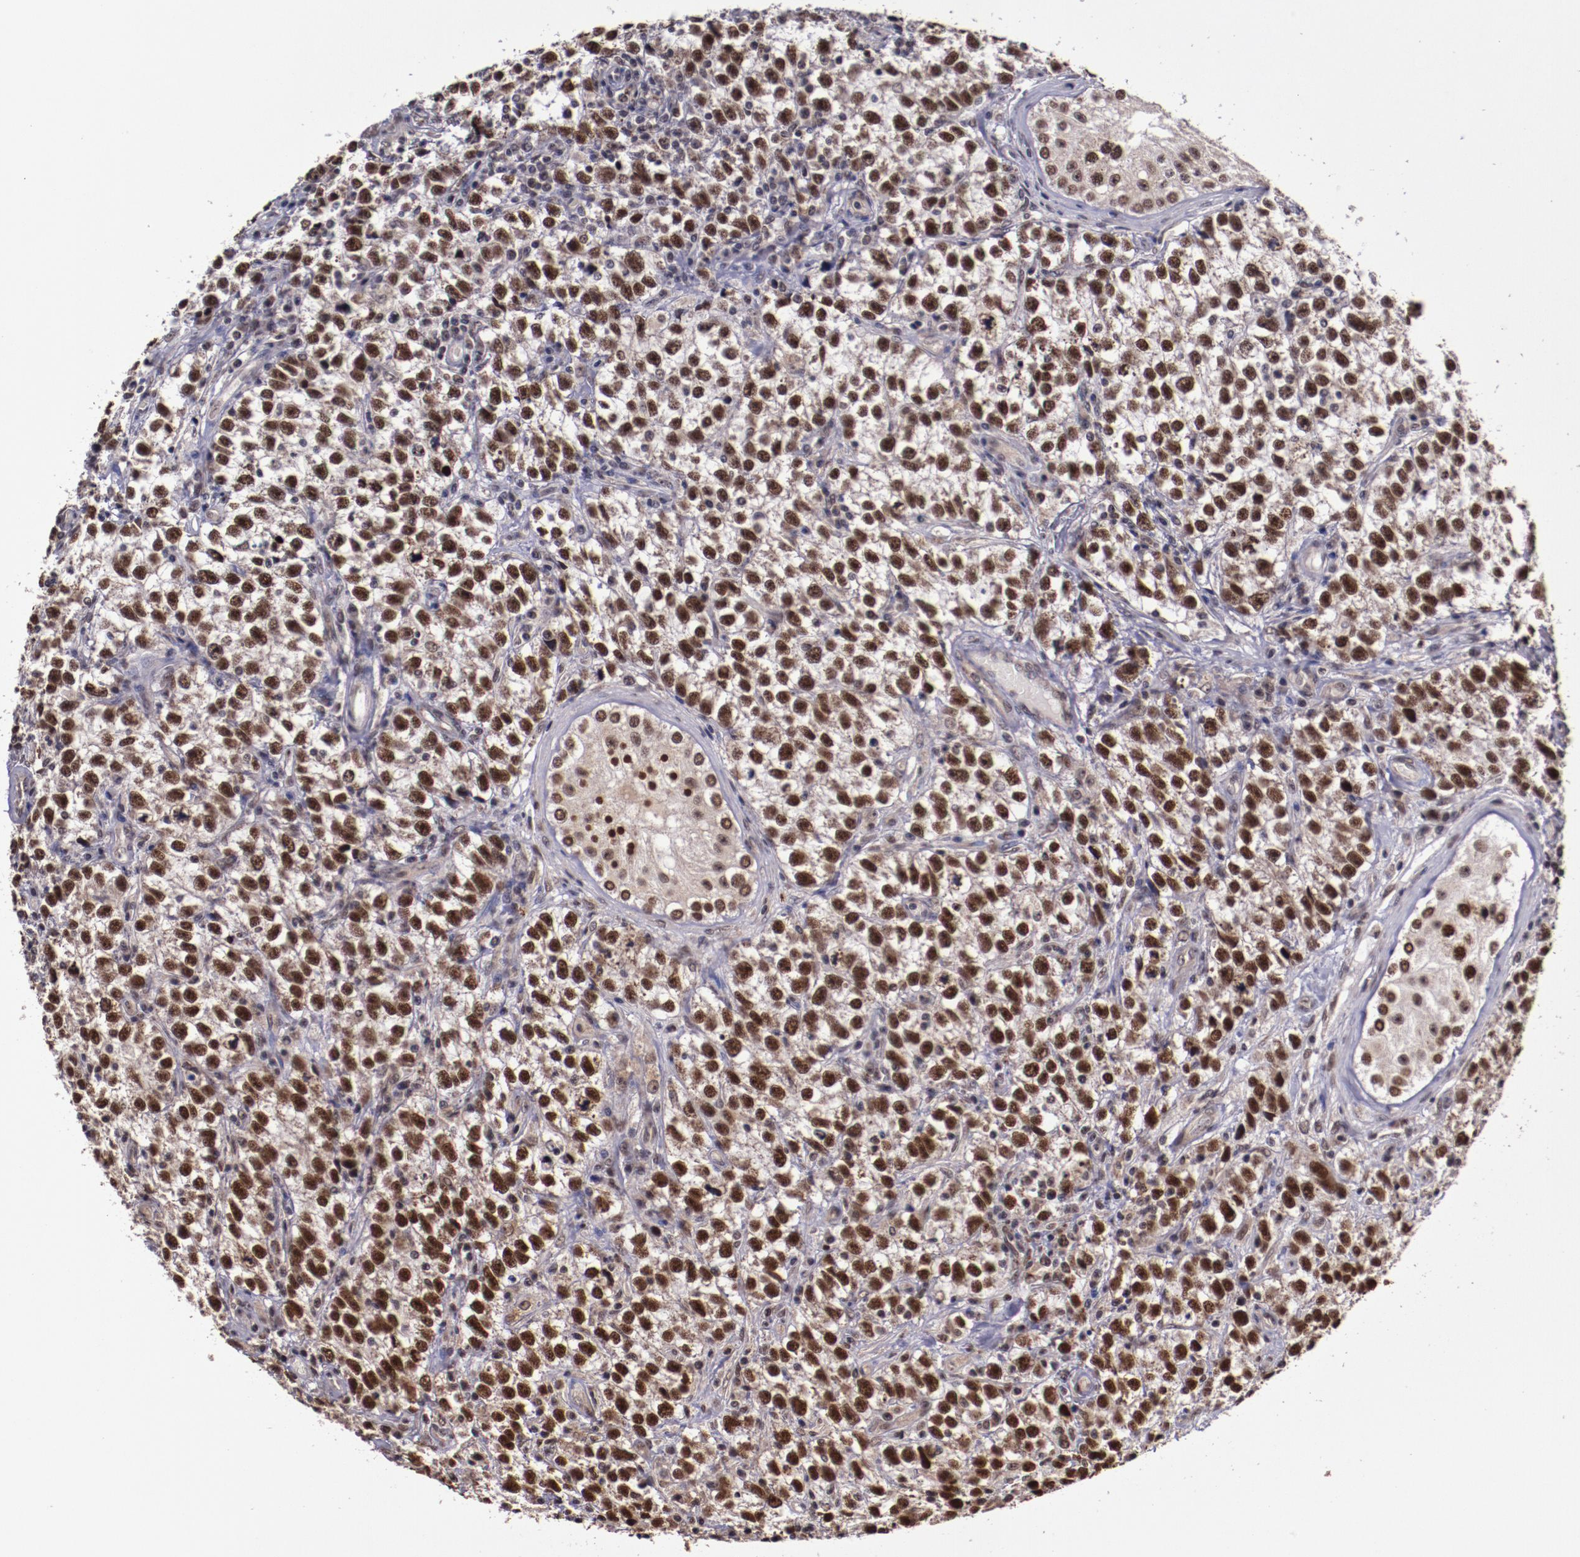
{"staining": {"intensity": "strong", "quantity": ">75%", "location": "cytoplasmic/membranous,nuclear"}, "tissue": "testis cancer", "cell_type": "Tumor cells", "image_type": "cancer", "snomed": [{"axis": "morphology", "description": "Seminoma, NOS"}, {"axis": "topography", "description": "Testis"}], "caption": "Protein analysis of seminoma (testis) tissue reveals strong cytoplasmic/membranous and nuclear expression in approximately >75% of tumor cells. Using DAB (3,3'-diaminobenzidine) (brown) and hematoxylin (blue) stains, captured at high magnification using brightfield microscopy.", "gene": "CECR2", "patient": {"sex": "male", "age": 38}}